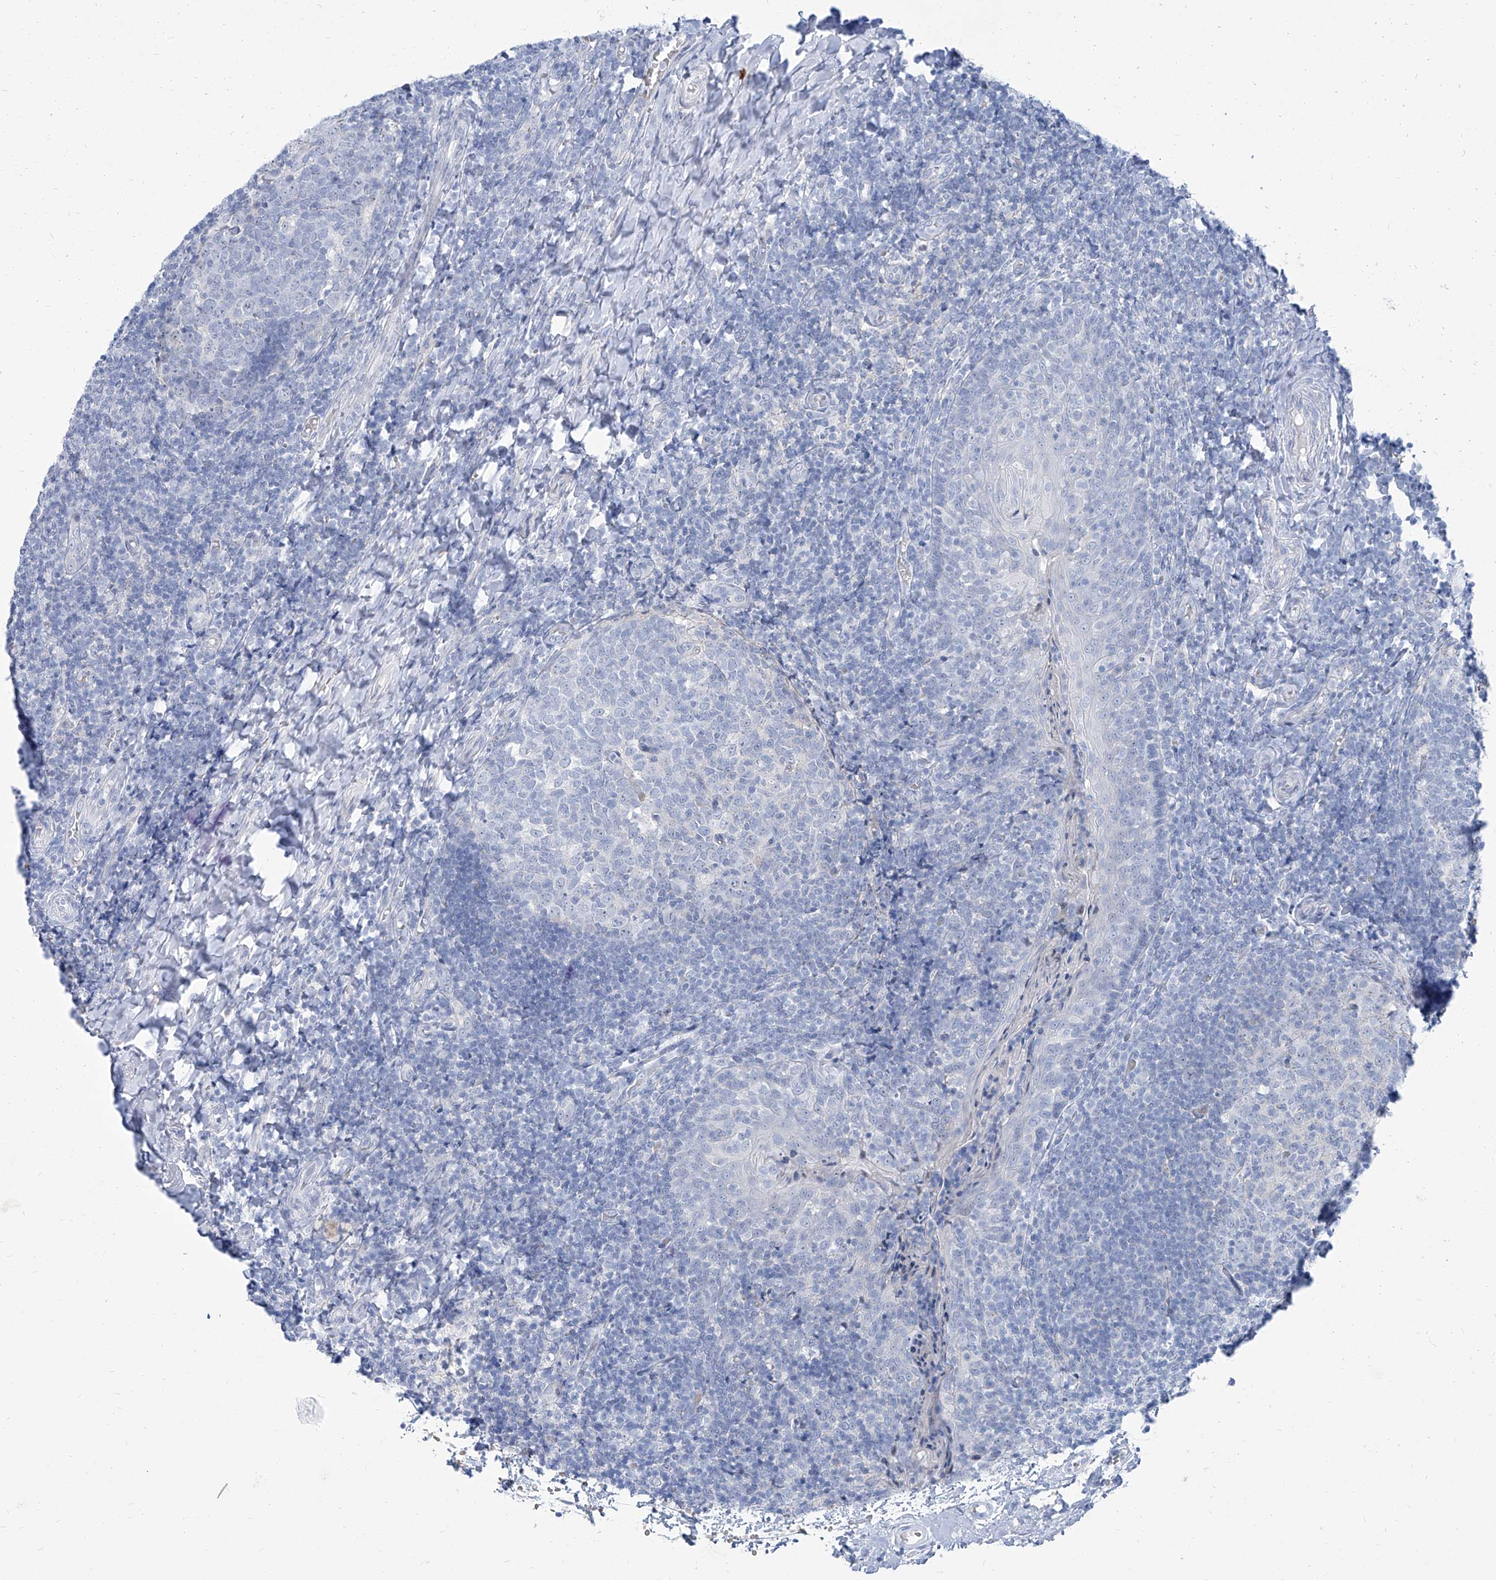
{"staining": {"intensity": "negative", "quantity": "none", "location": "none"}, "tissue": "tonsil", "cell_type": "Germinal center cells", "image_type": "normal", "snomed": [{"axis": "morphology", "description": "Normal tissue, NOS"}, {"axis": "topography", "description": "Tonsil"}], "caption": "An IHC image of unremarkable tonsil is shown. There is no staining in germinal center cells of tonsil. (Stains: DAB IHC with hematoxylin counter stain, Microscopy: brightfield microscopy at high magnification).", "gene": "TXLNB", "patient": {"sex": "female", "age": 19}}